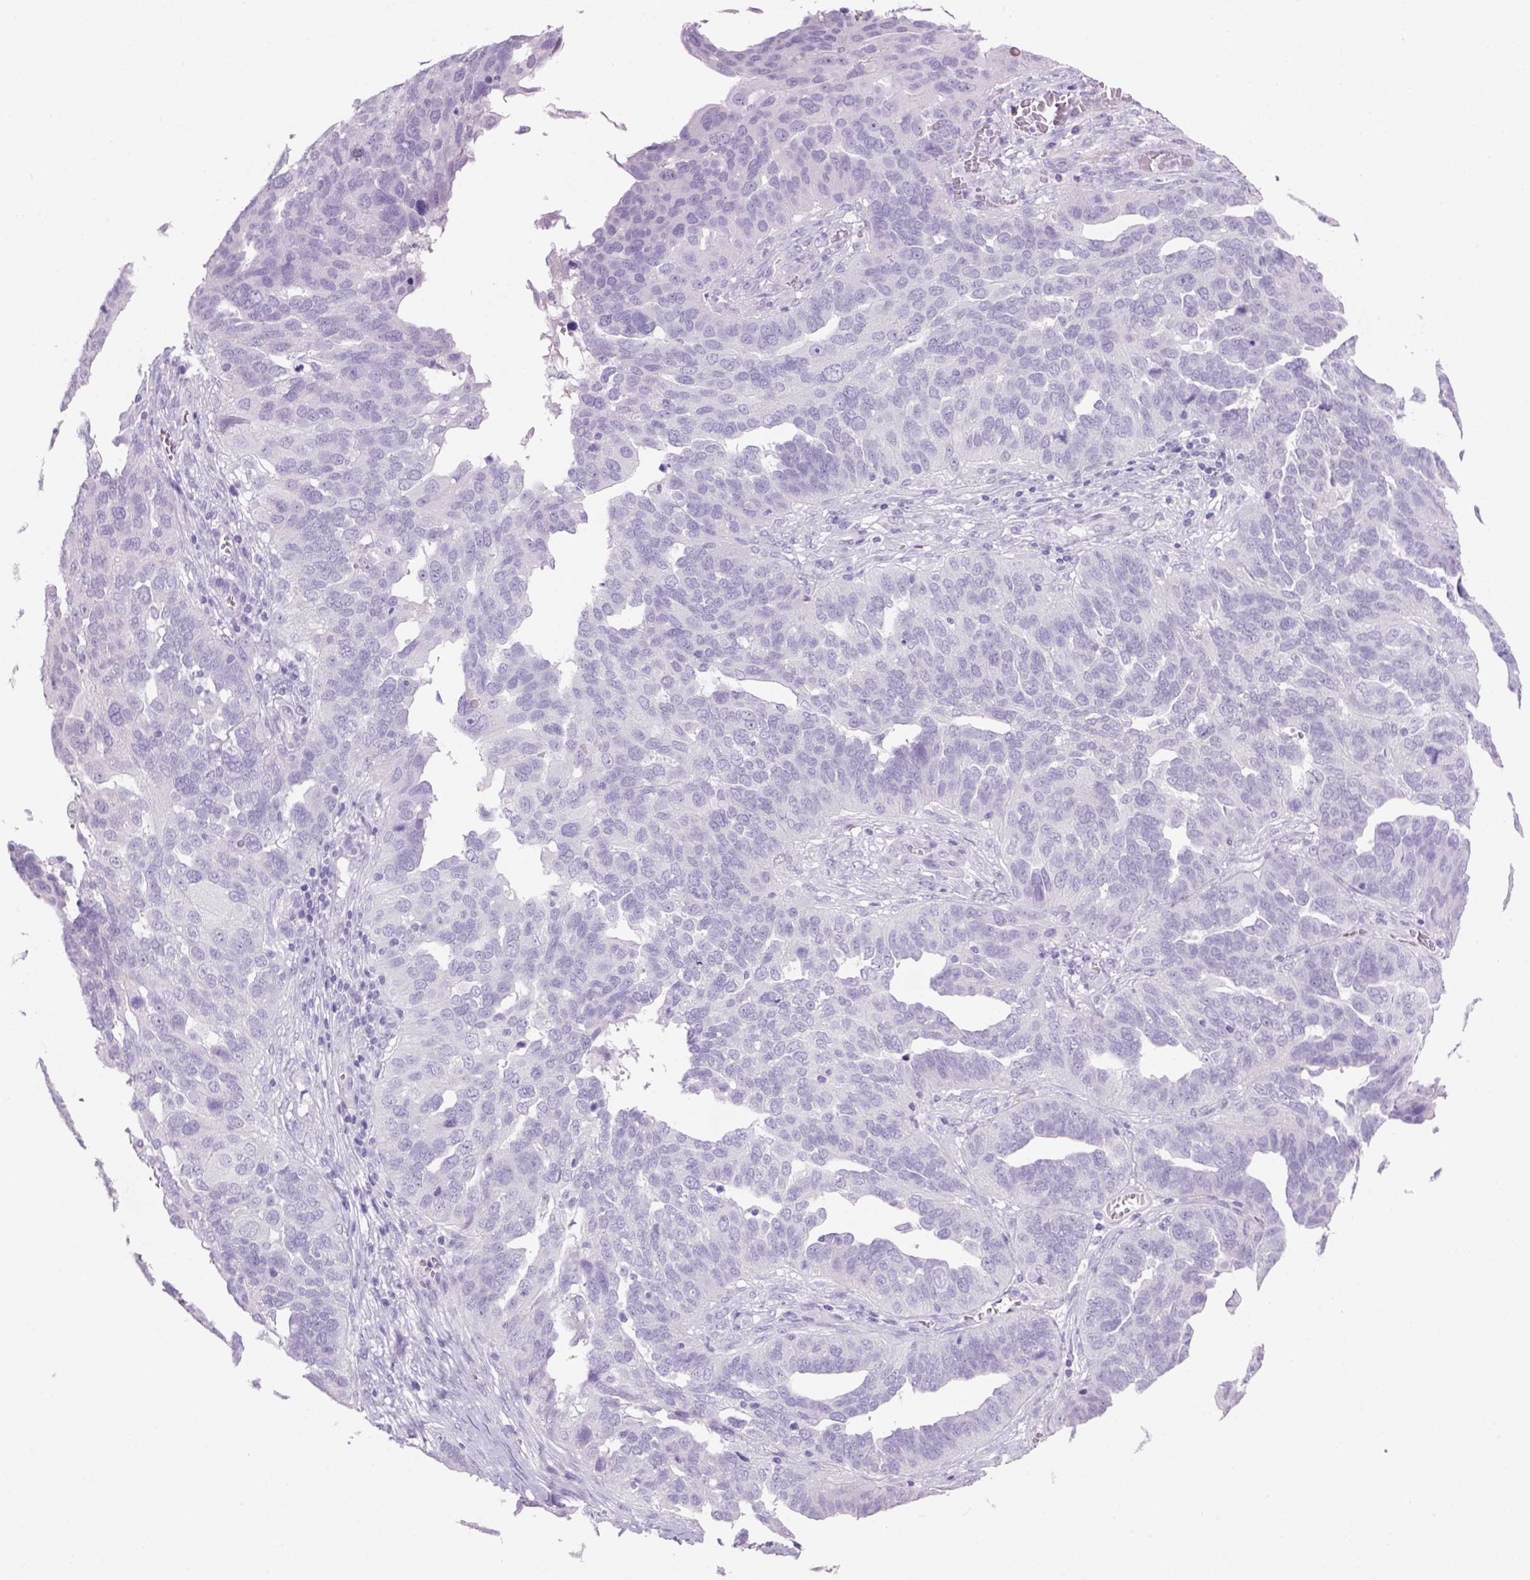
{"staining": {"intensity": "negative", "quantity": "none", "location": "none"}, "tissue": "ovarian cancer", "cell_type": "Tumor cells", "image_type": "cancer", "snomed": [{"axis": "morphology", "description": "Carcinoma, endometroid"}, {"axis": "topography", "description": "Soft tissue"}, {"axis": "topography", "description": "Ovary"}], "caption": "There is no significant positivity in tumor cells of ovarian cancer.", "gene": "TENM4", "patient": {"sex": "female", "age": 52}}